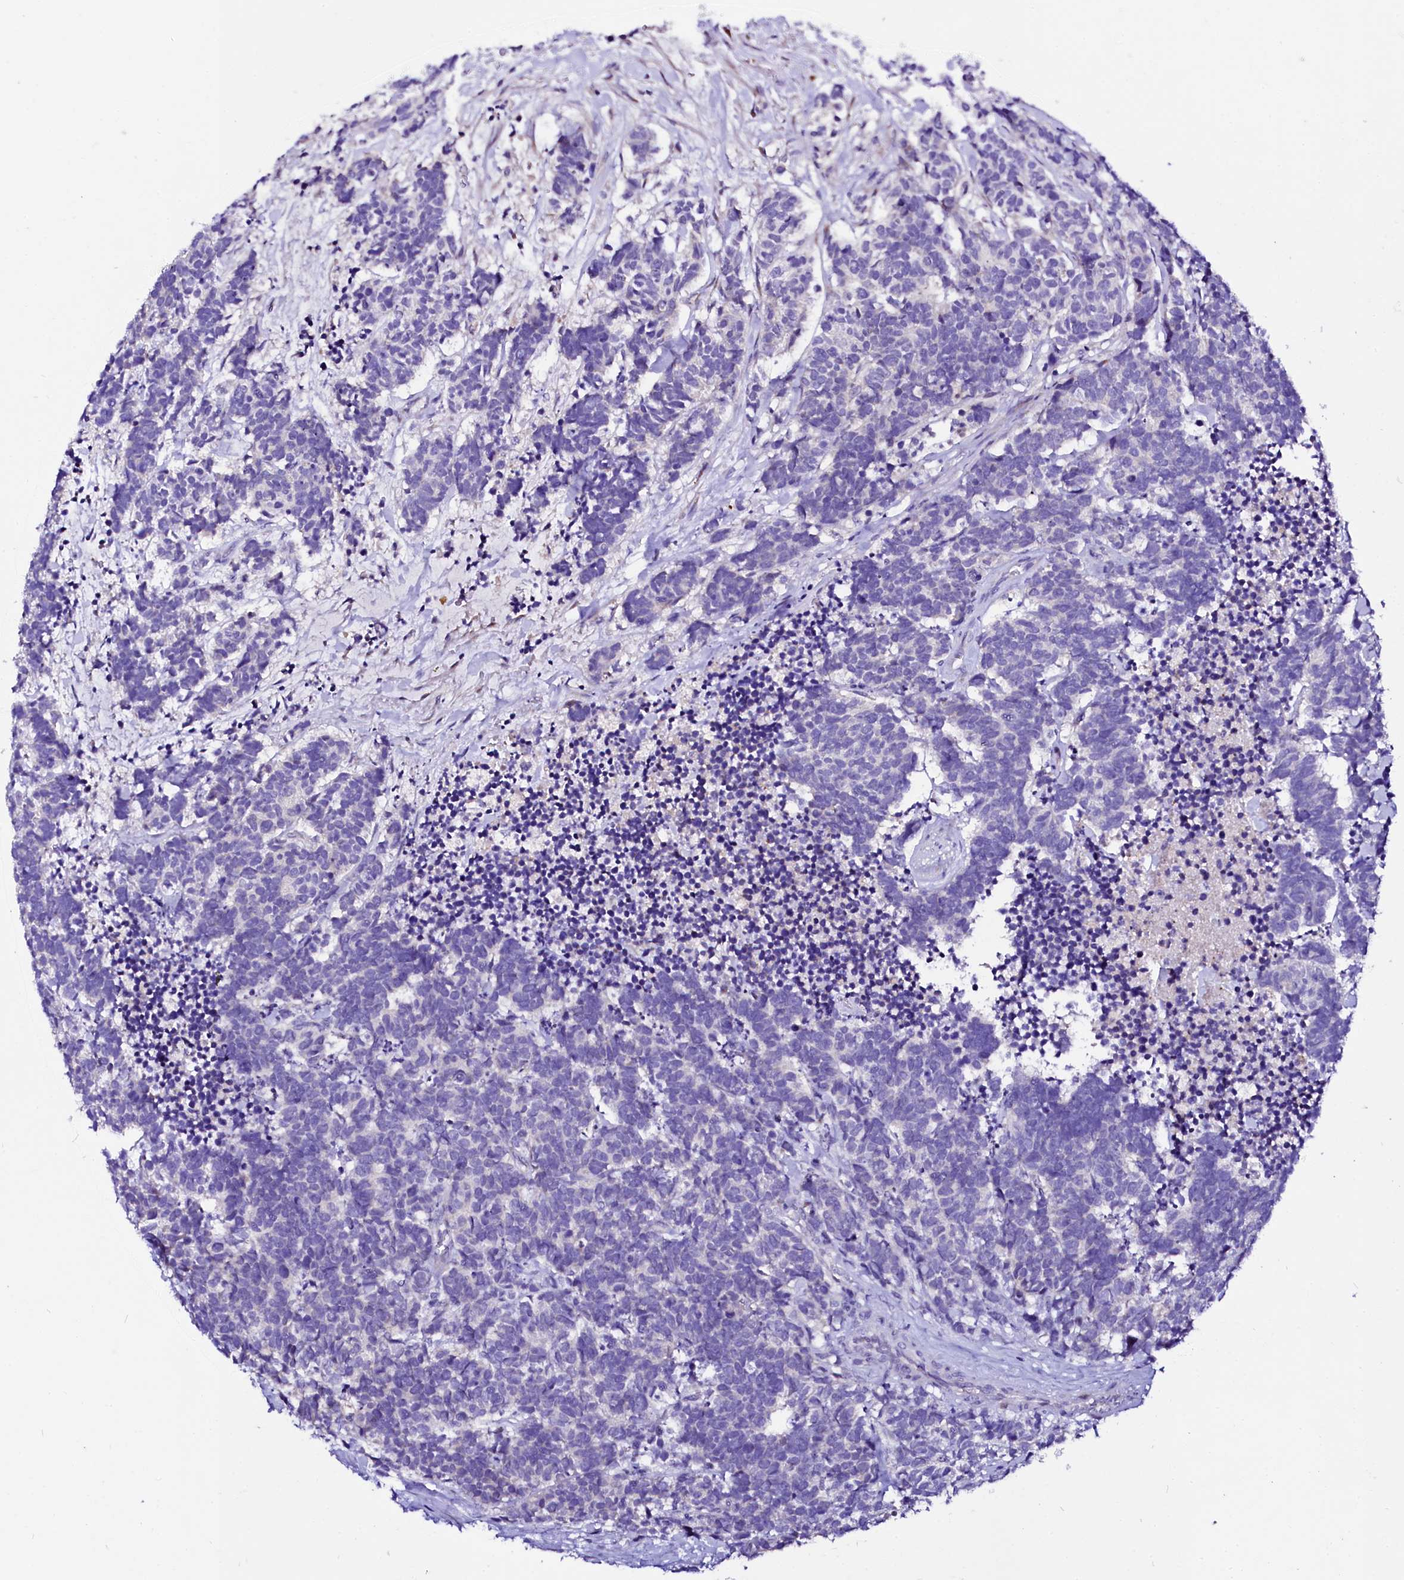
{"staining": {"intensity": "negative", "quantity": "none", "location": "none"}, "tissue": "carcinoid", "cell_type": "Tumor cells", "image_type": "cancer", "snomed": [{"axis": "morphology", "description": "Carcinoma, NOS"}, {"axis": "morphology", "description": "Carcinoid, malignant, NOS"}, {"axis": "topography", "description": "Urinary bladder"}], "caption": "This is an IHC image of human carcinoma. There is no expression in tumor cells.", "gene": "BTBD16", "patient": {"sex": "male", "age": 57}}